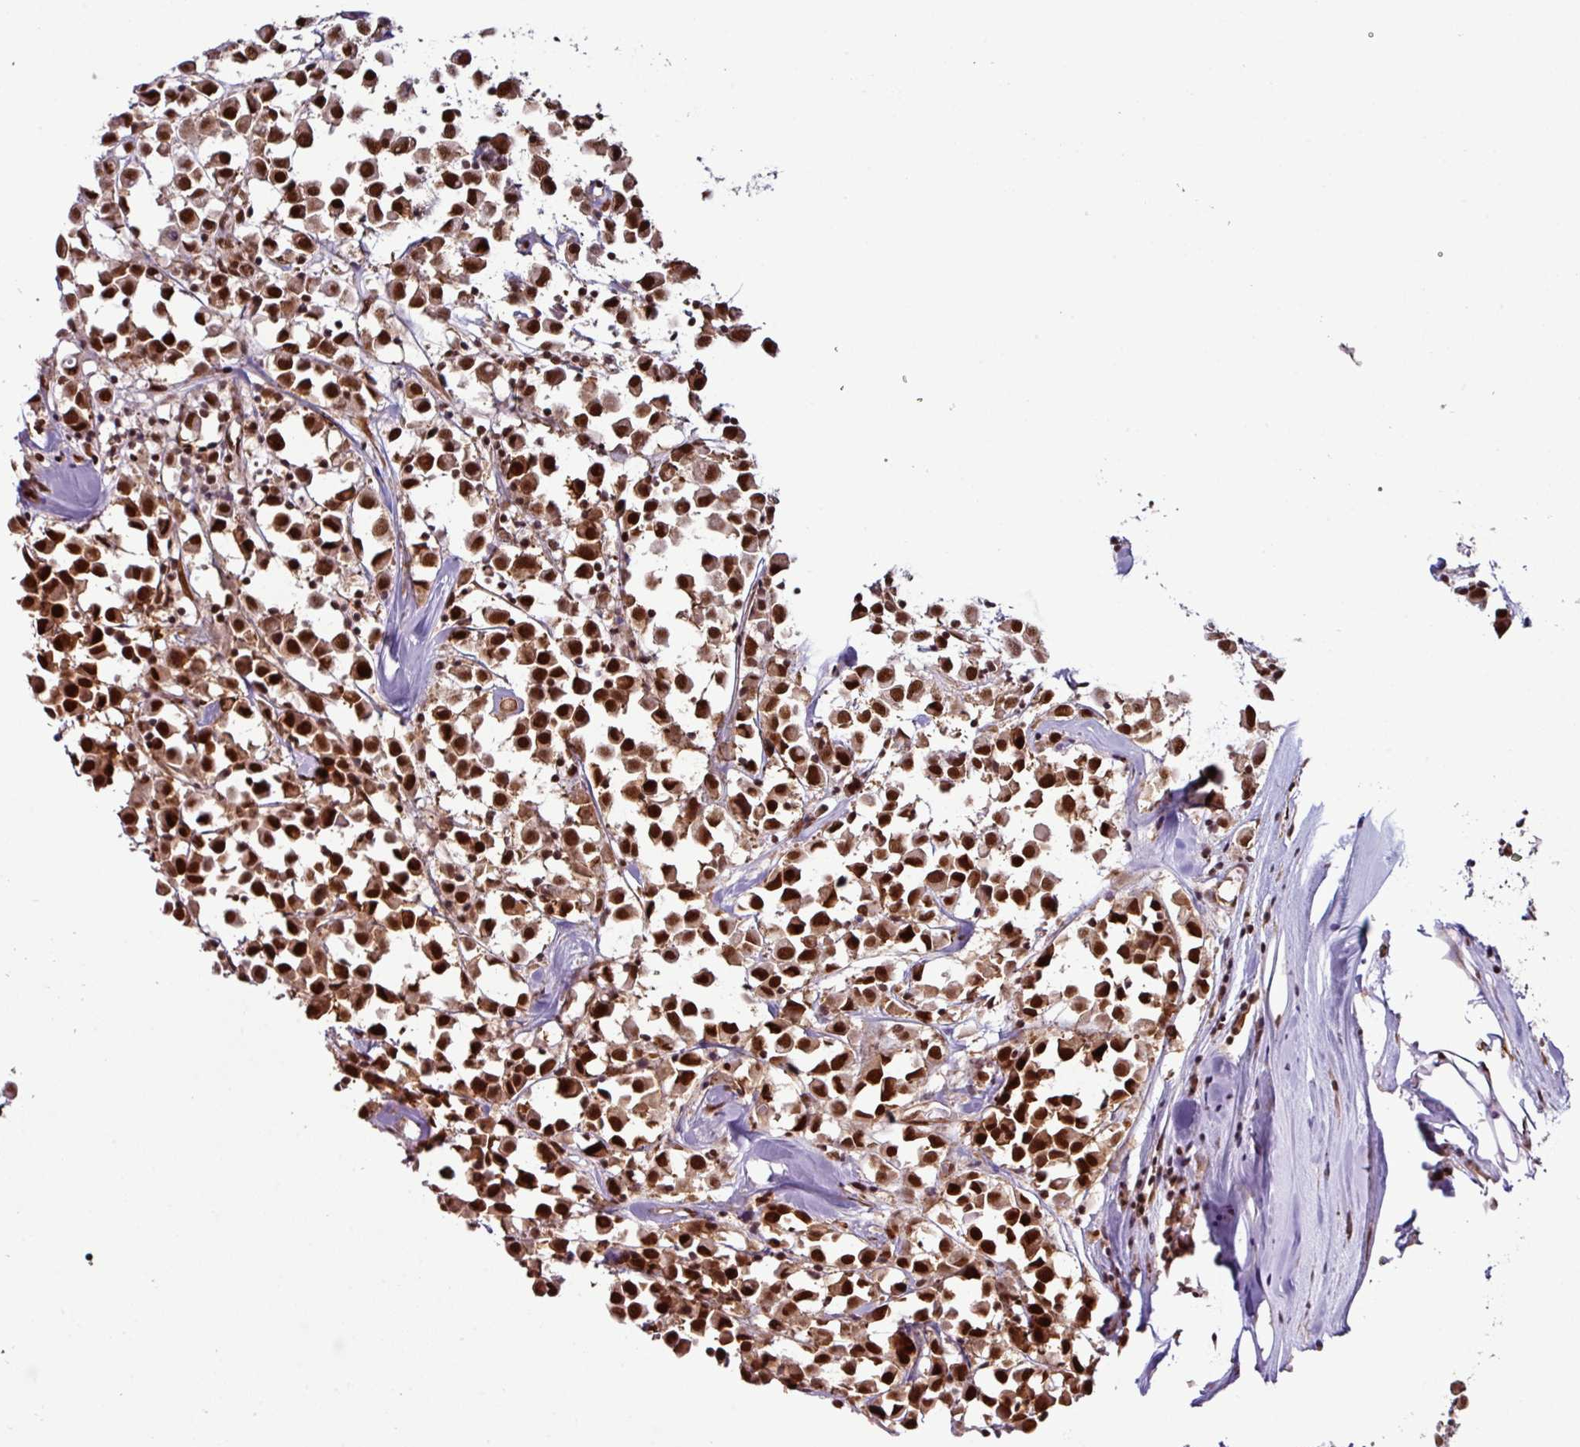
{"staining": {"intensity": "strong", "quantity": ">75%", "location": "nuclear"}, "tissue": "breast cancer", "cell_type": "Tumor cells", "image_type": "cancer", "snomed": [{"axis": "morphology", "description": "Duct carcinoma"}, {"axis": "topography", "description": "Breast"}], "caption": "The photomicrograph shows staining of breast cancer (invasive ductal carcinoma), revealing strong nuclear protein expression (brown color) within tumor cells.", "gene": "MORF4L2", "patient": {"sex": "female", "age": 61}}